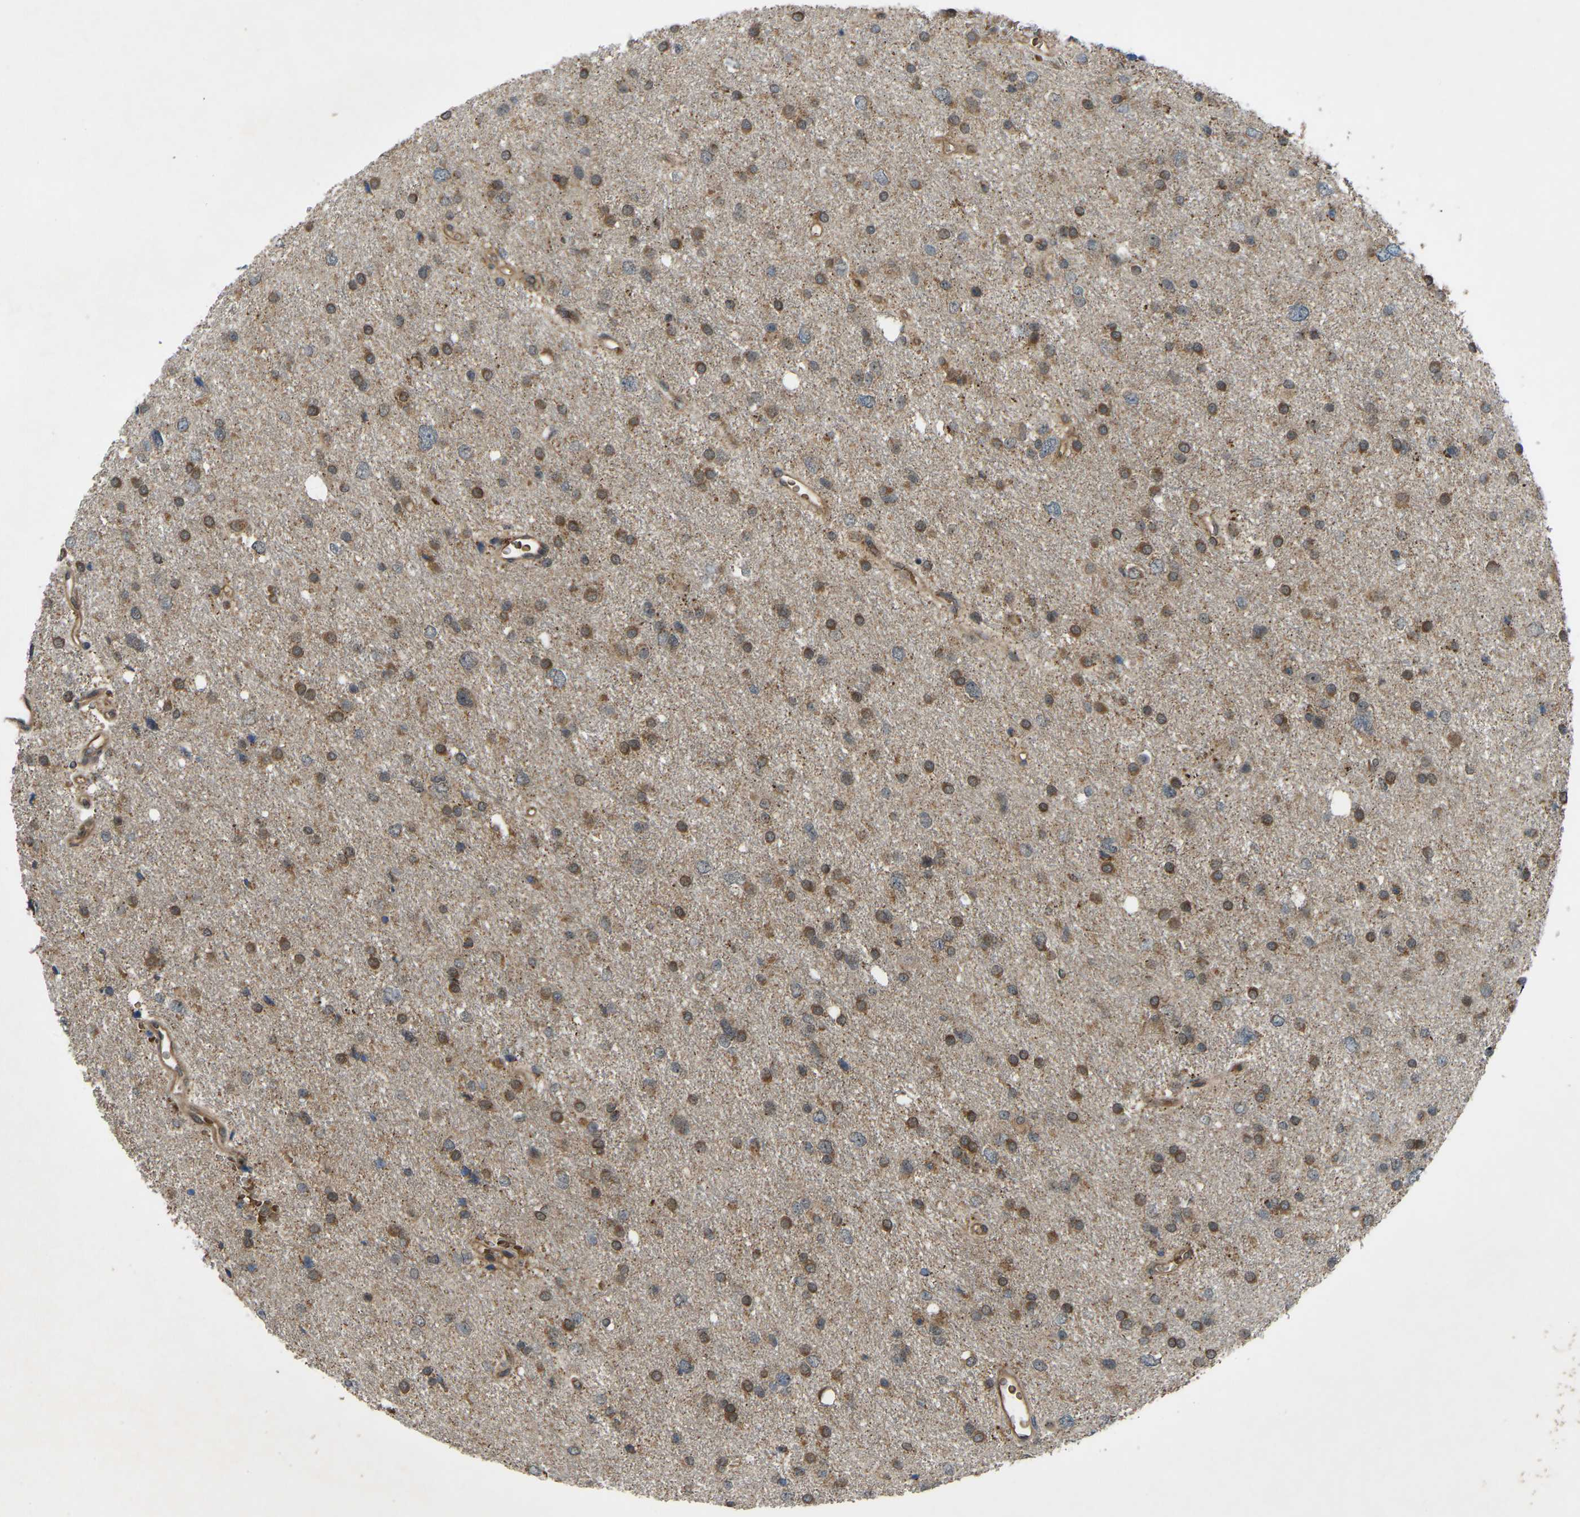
{"staining": {"intensity": "moderate", "quantity": "25%-75%", "location": "cytoplasmic/membranous"}, "tissue": "glioma", "cell_type": "Tumor cells", "image_type": "cancer", "snomed": [{"axis": "morphology", "description": "Glioma, malignant, Low grade"}, {"axis": "topography", "description": "Brain"}], "caption": "About 25%-75% of tumor cells in human malignant glioma (low-grade) show moderate cytoplasmic/membranous protein staining as visualized by brown immunohistochemical staining.", "gene": "ZNF71", "patient": {"sex": "female", "age": 37}}